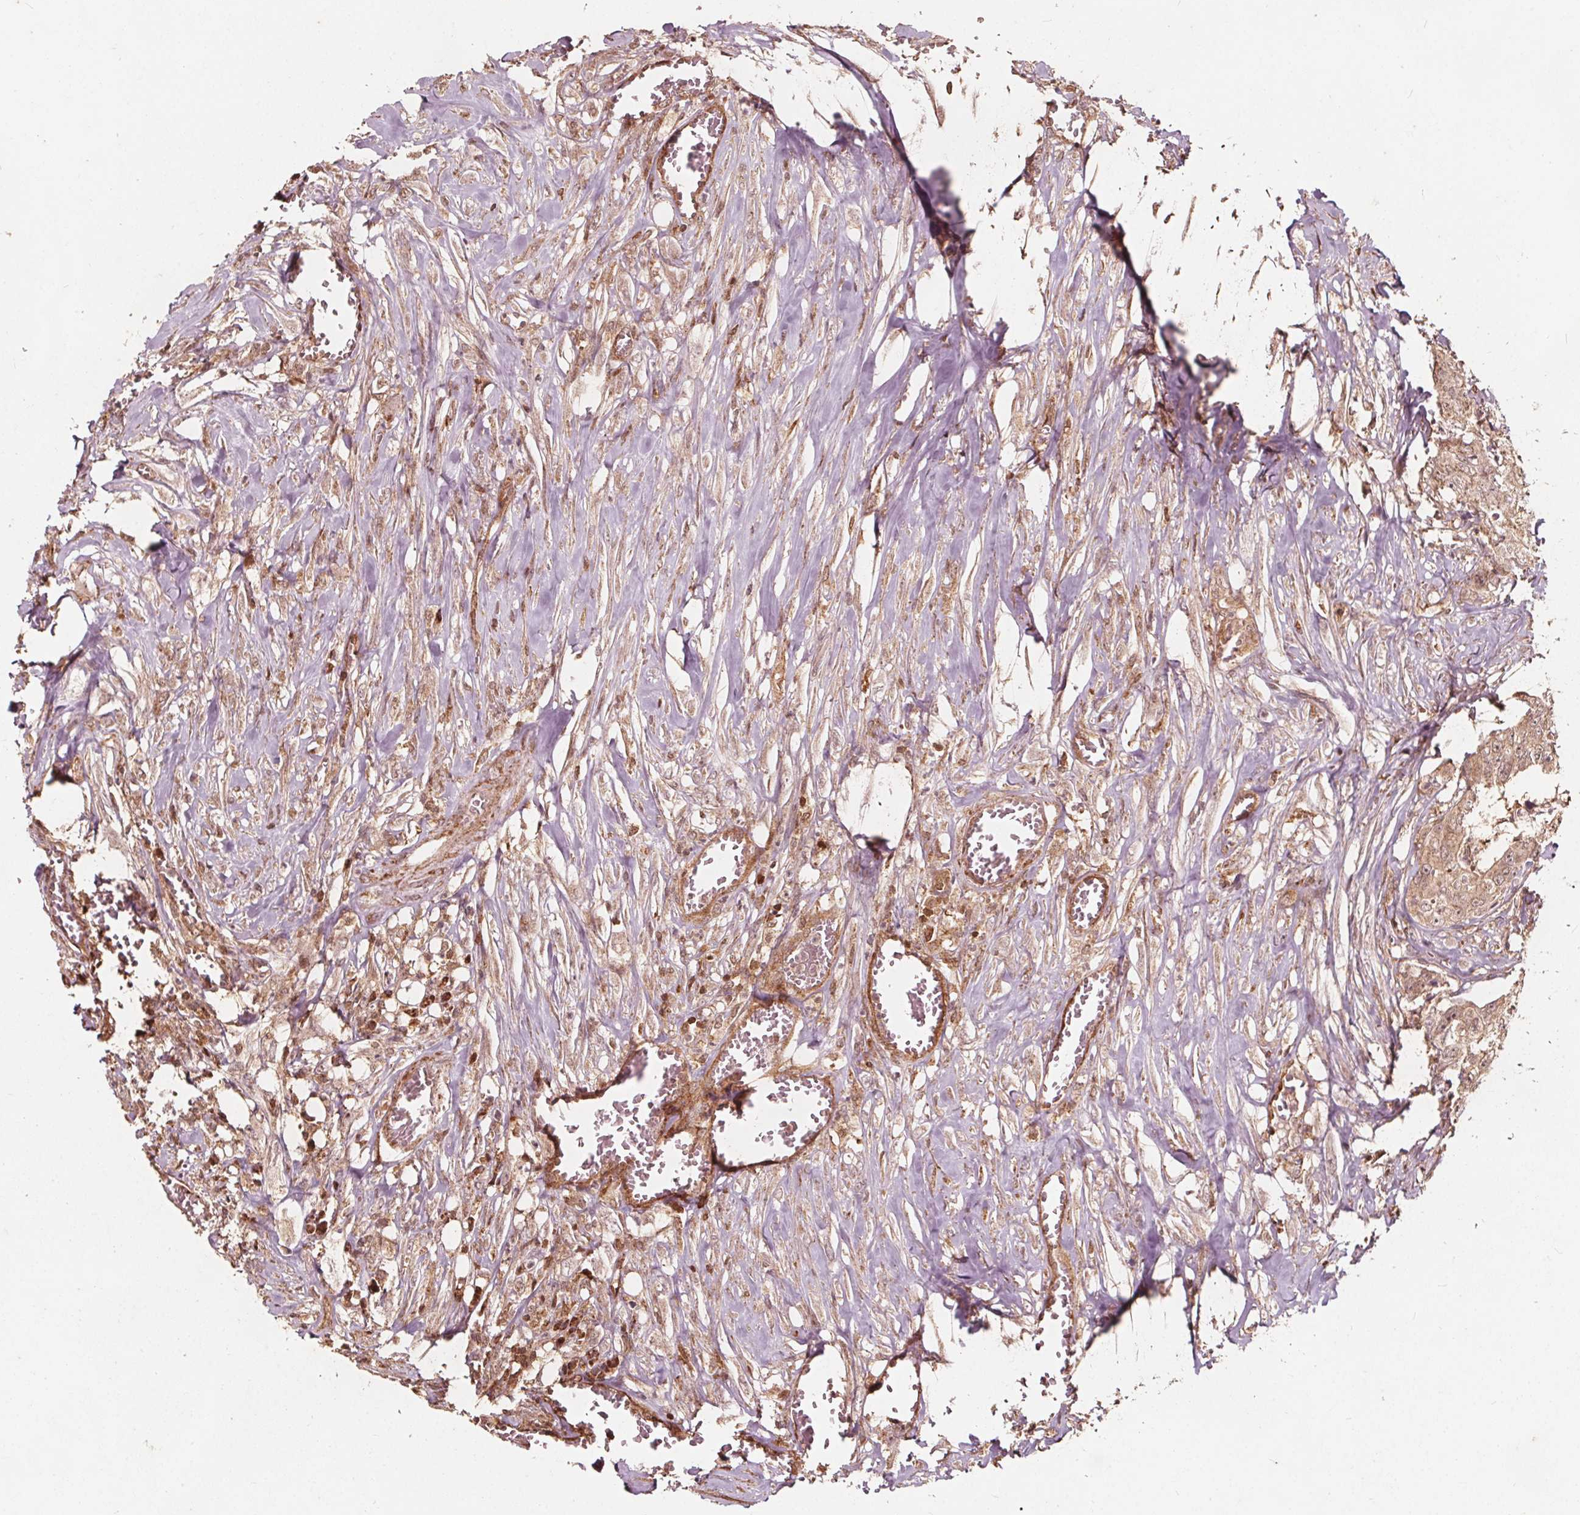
{"staining": {"intensity": "moderate", "quantity": ">75%", "location": "cytoplasmic/membranous"}, "tissue": "colorectal cancer", "cell_type": "Tumor cells", "image_type": "cancer", "snomed": [{"axis": "morphology", "description": "Adenocarcinoma, NOS"}, {"axis": "topography", "description": "Rectum"}], "caption": "Tumor cells exhibit medium levels of moderate cytoplasmic/membranous positivity in about >75% of cells in colorectal cancer (adenocarcinoma).", "gene": "AIP", "patient": {"sex": "female", "age": 62}}